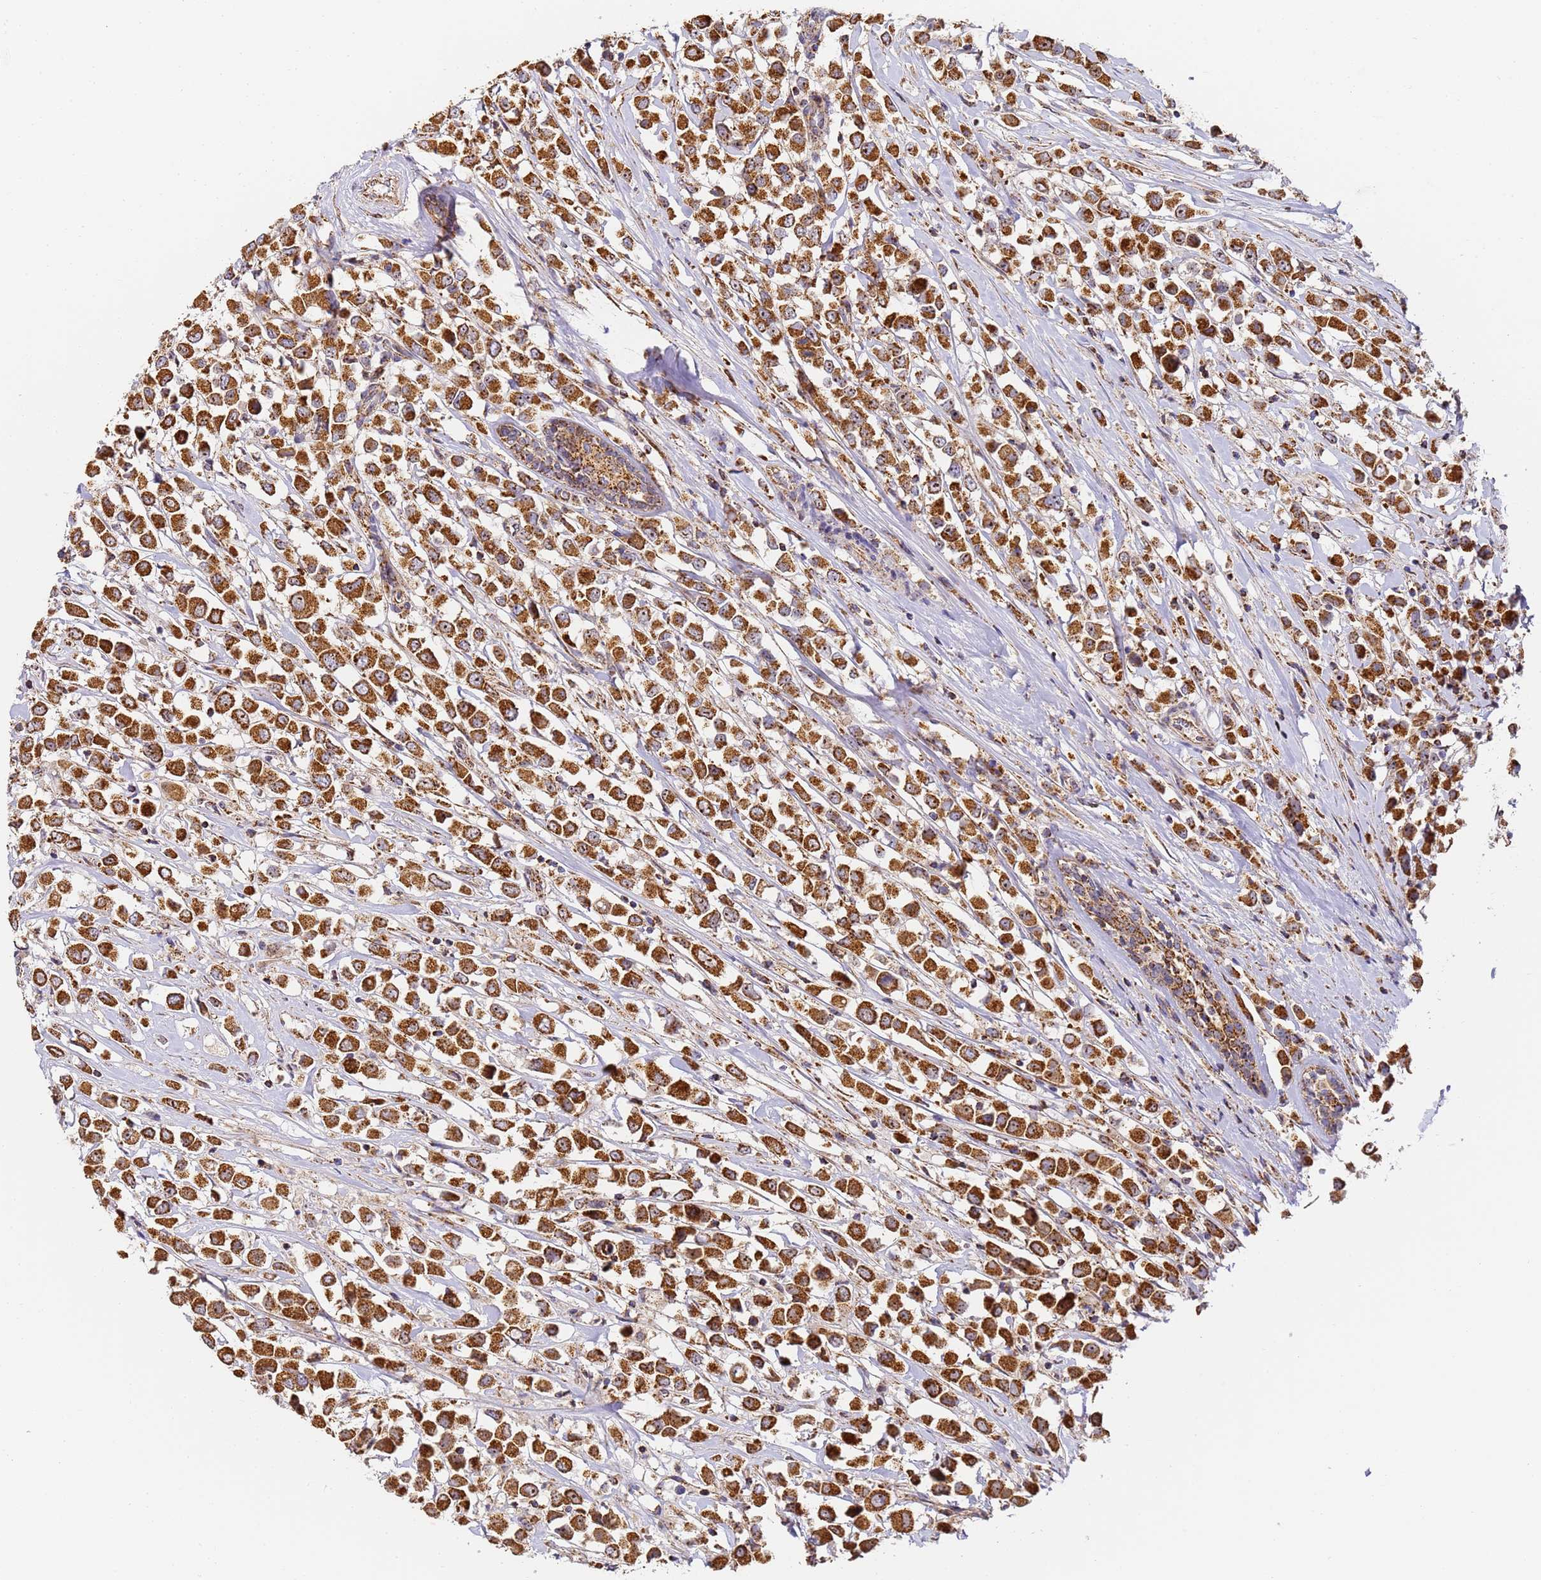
{"staining": {"intensity": "strong", "quantity": ">75%", "location": "cytoplasmic/membranous,nuclear"}, "tissue": "breast cancer", "cell_type": "Tumor cells", "image_type": "cancer", "snomed": [{"axis": "morphology", "description": "Duct carcinoma"}, {"axis": "topography", "description": "Breast"}], "caption": "The image demonstrates a brown stain indicating the presence of a protein in the cytoplasmic/membranous and nuclear of tumor cells in breast infiltrating ductal carcinoma.", "gene": "FRG2C", "patient": {"sex": "female", "age": 61}}